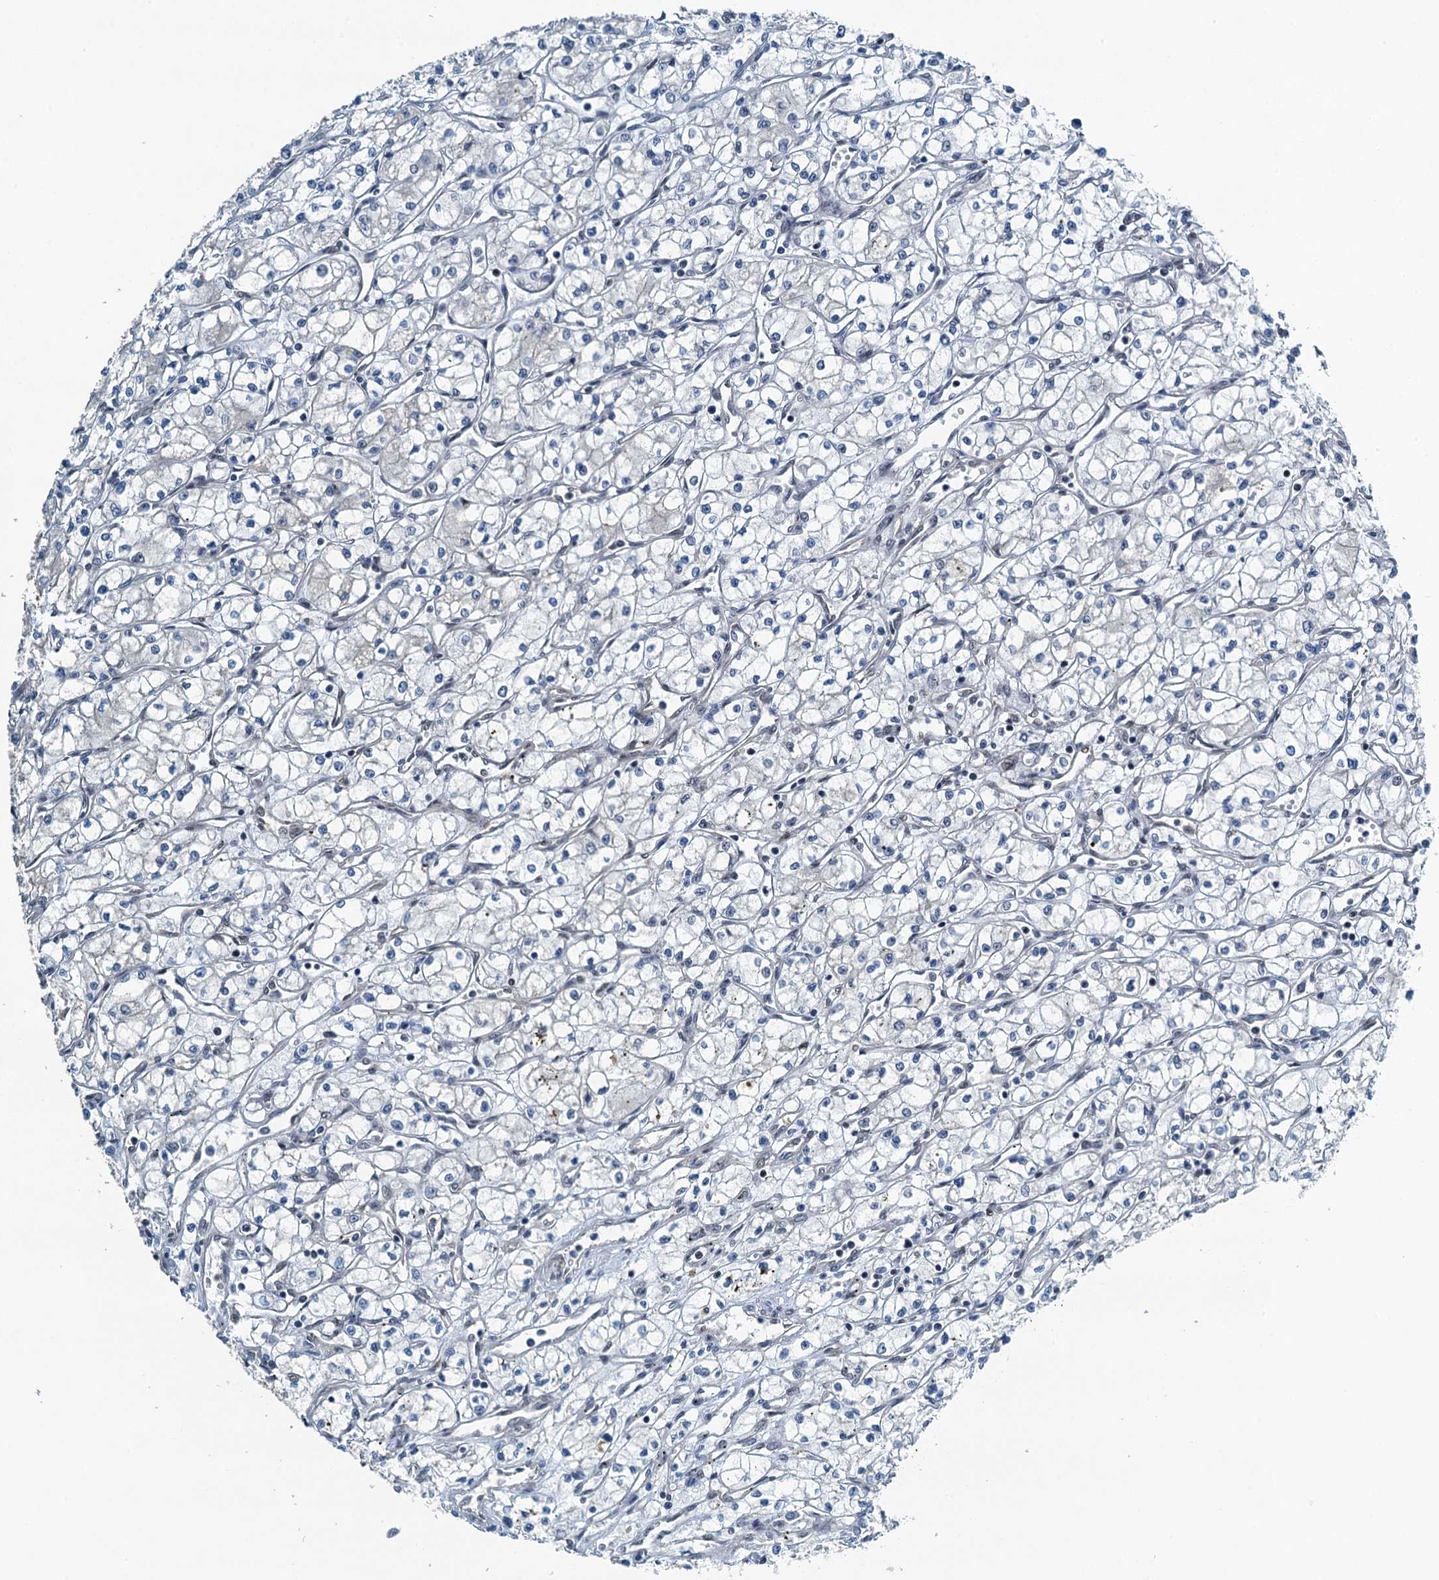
{"staining": {"intensity": "negative", "quantity": "none", "location": "none"}, "tissue": "renal cancer", "cell_type": "Tumor cells", "image_type": "cancer", "snomed": [{"axis": "morphology", "description": "Adenocarcinoma, NOS"}, {"axis": "topography", "description": "Kidney"}], "caption": "High magnification brightfield microscopy of renal adenocarcinoma stained with DAB (3,3'-diaminobenzidine) (brown) and counterstained with hematoxylin (blue): tumor cells show no significant expression. (DAB immunohistochemistry with hematoxylin counter stain).", "gene": "MTA3", "patient": {"sex": "male", "age": 59}}